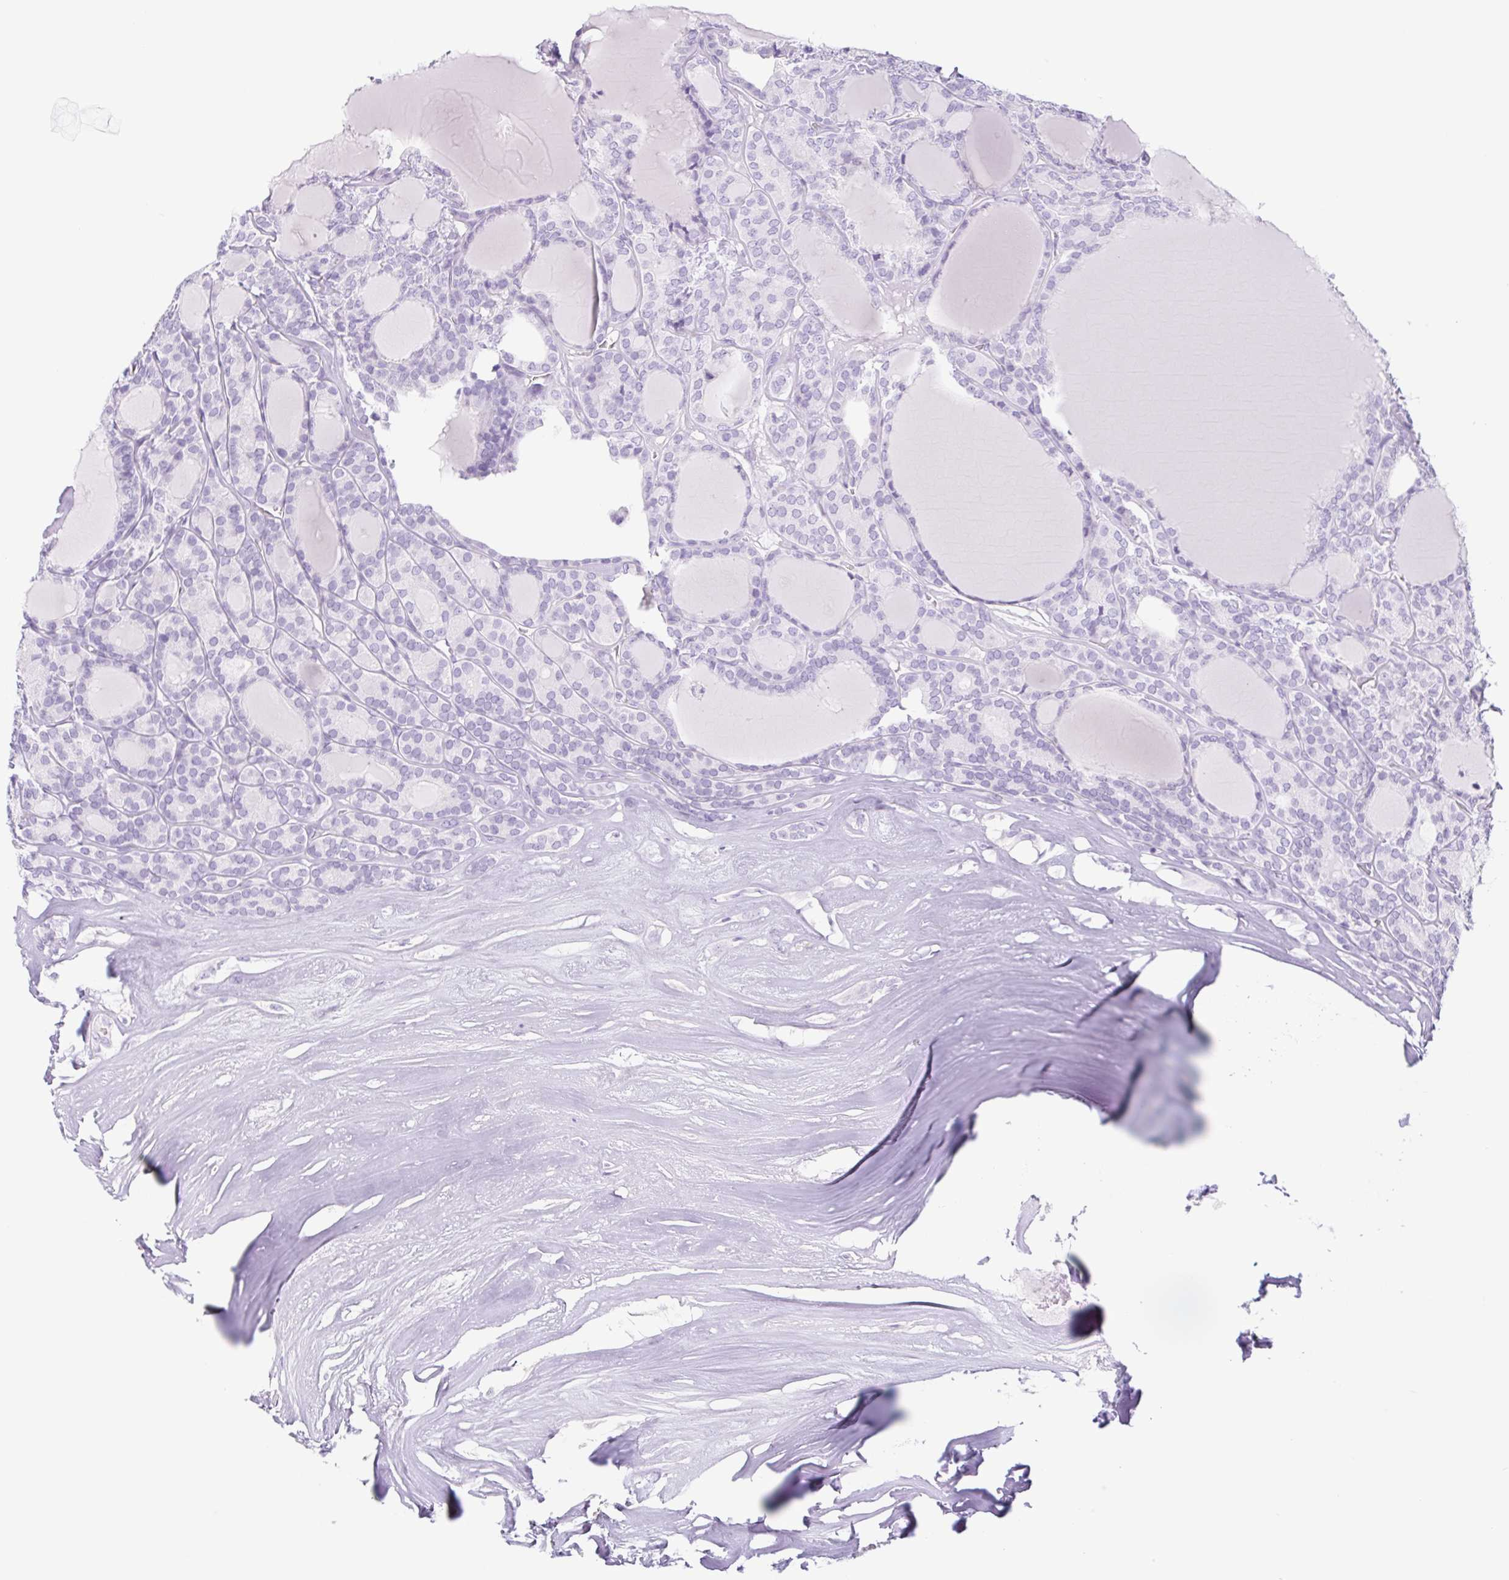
{"staining": {"intensity": "negative", "quantity": "none", "location": "none"}, "tissue": "thyroid cancer", "cell_type": "Tumor cells", "image_type": "cancer", "snomed": [{"axis": "morphology", "description": "Follicular adenoma carcinoma, NOS"}, {"axis": "topography", "description": "Thyroid gland"}], "caption": "The image exhibits no significant expression in tumor cells of thyroid cancer (follicular adenoma carcinoma).", "gene": "CYP21A2", "patient": {"sex": "male", "age": 74}}